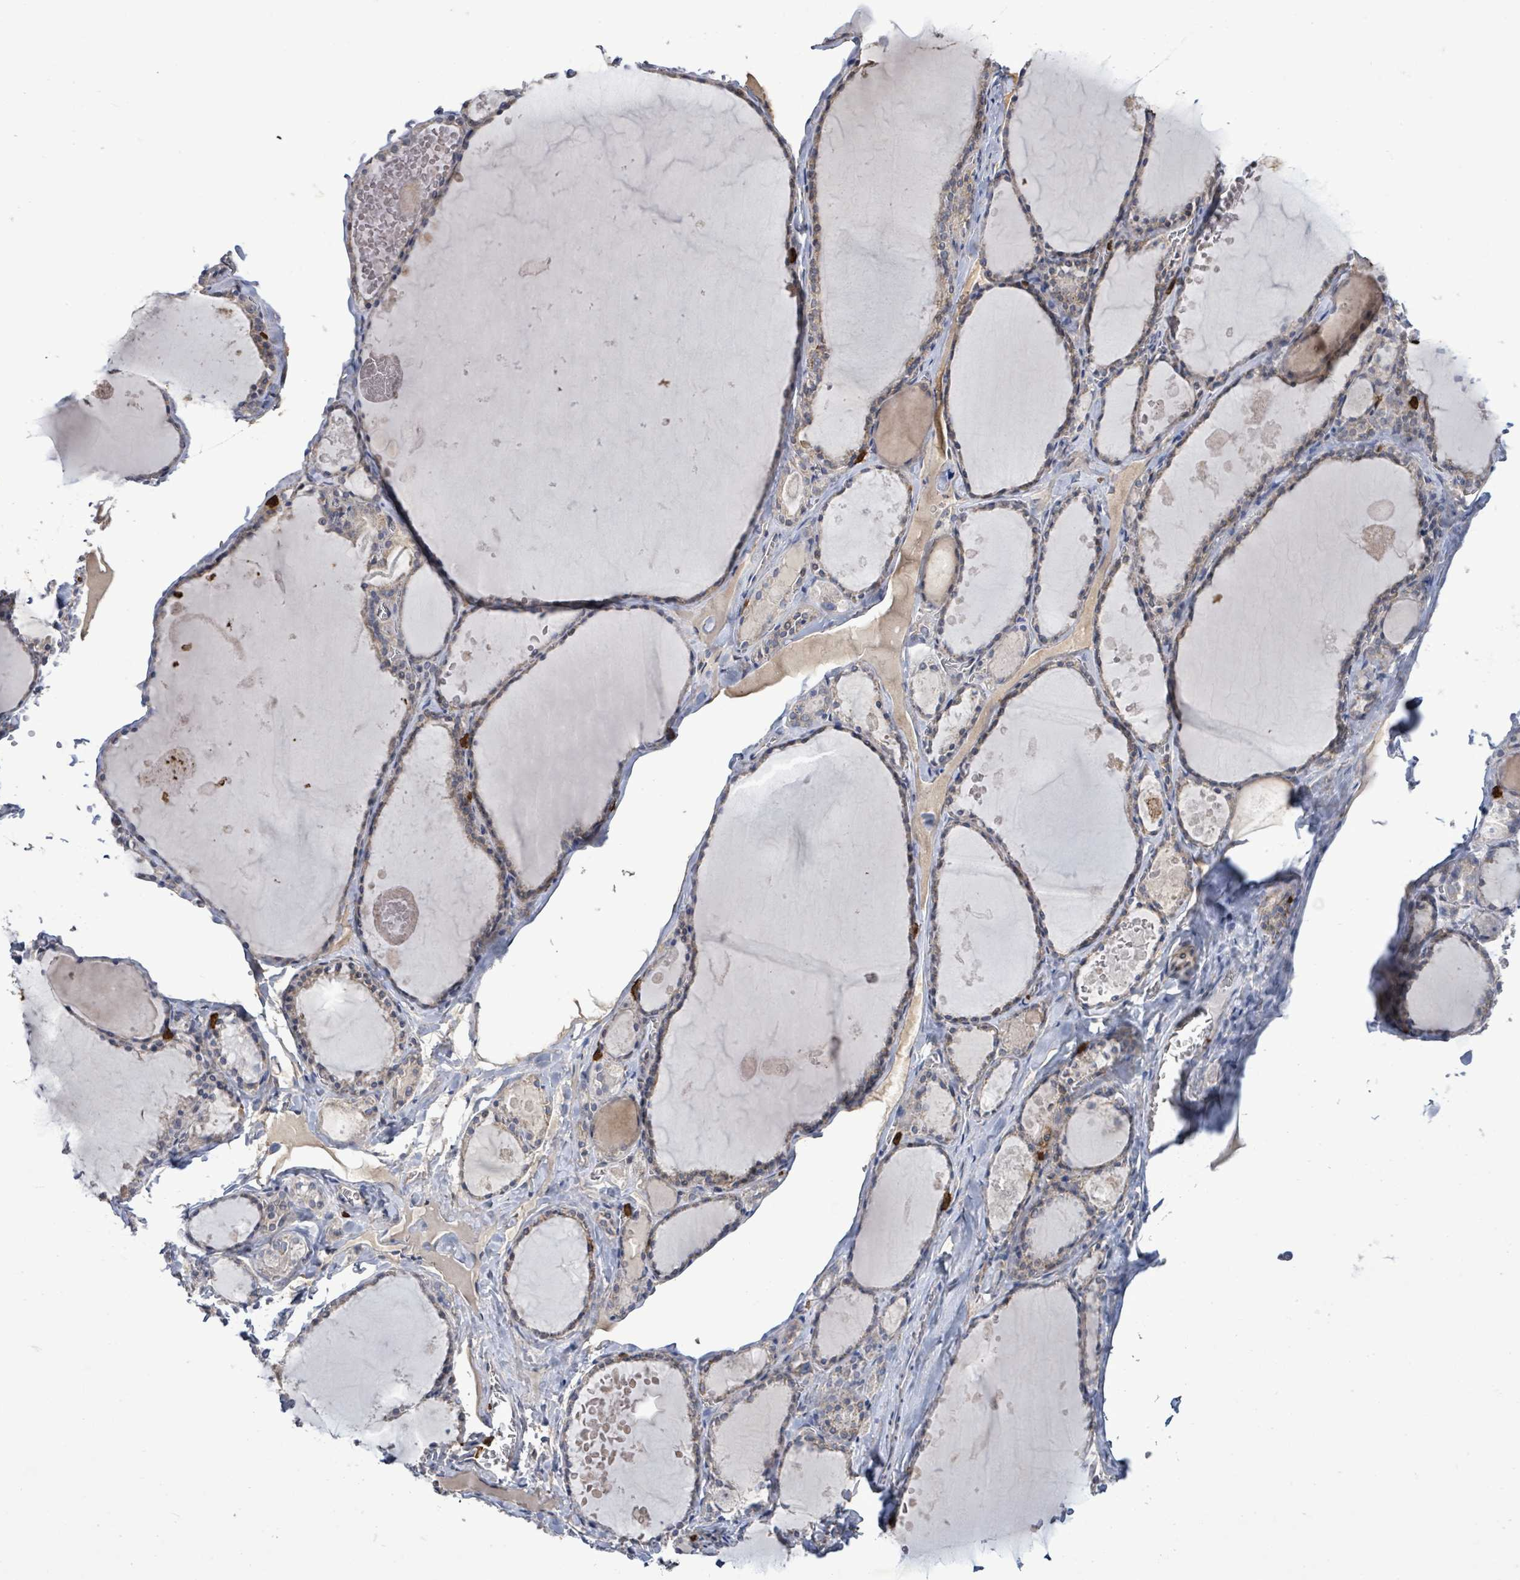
{"staining": {"intensity": "weak", "quantity": "25%-75%", "location": "cytoplasmic/membranous"}, "tissue": "thyroid gland", "cell_type": "Glandular cells", "image_type": "normal", "snomed": [{"axis": "morphology", "description": "Normal tissue, NOS"}, {"axis": "topography", "description": "Thyroid gland"}], "caption": "Protein analysis of benign thyroid gland demonstrates weak cytoplasmic/membranous staining in about 25%-75% of glandular cells. (brown staining indicates protein expression, while blue staining denotes nuclei).", "gene": "FAM210A", "patient": {"sex": "male", "age": 56}}